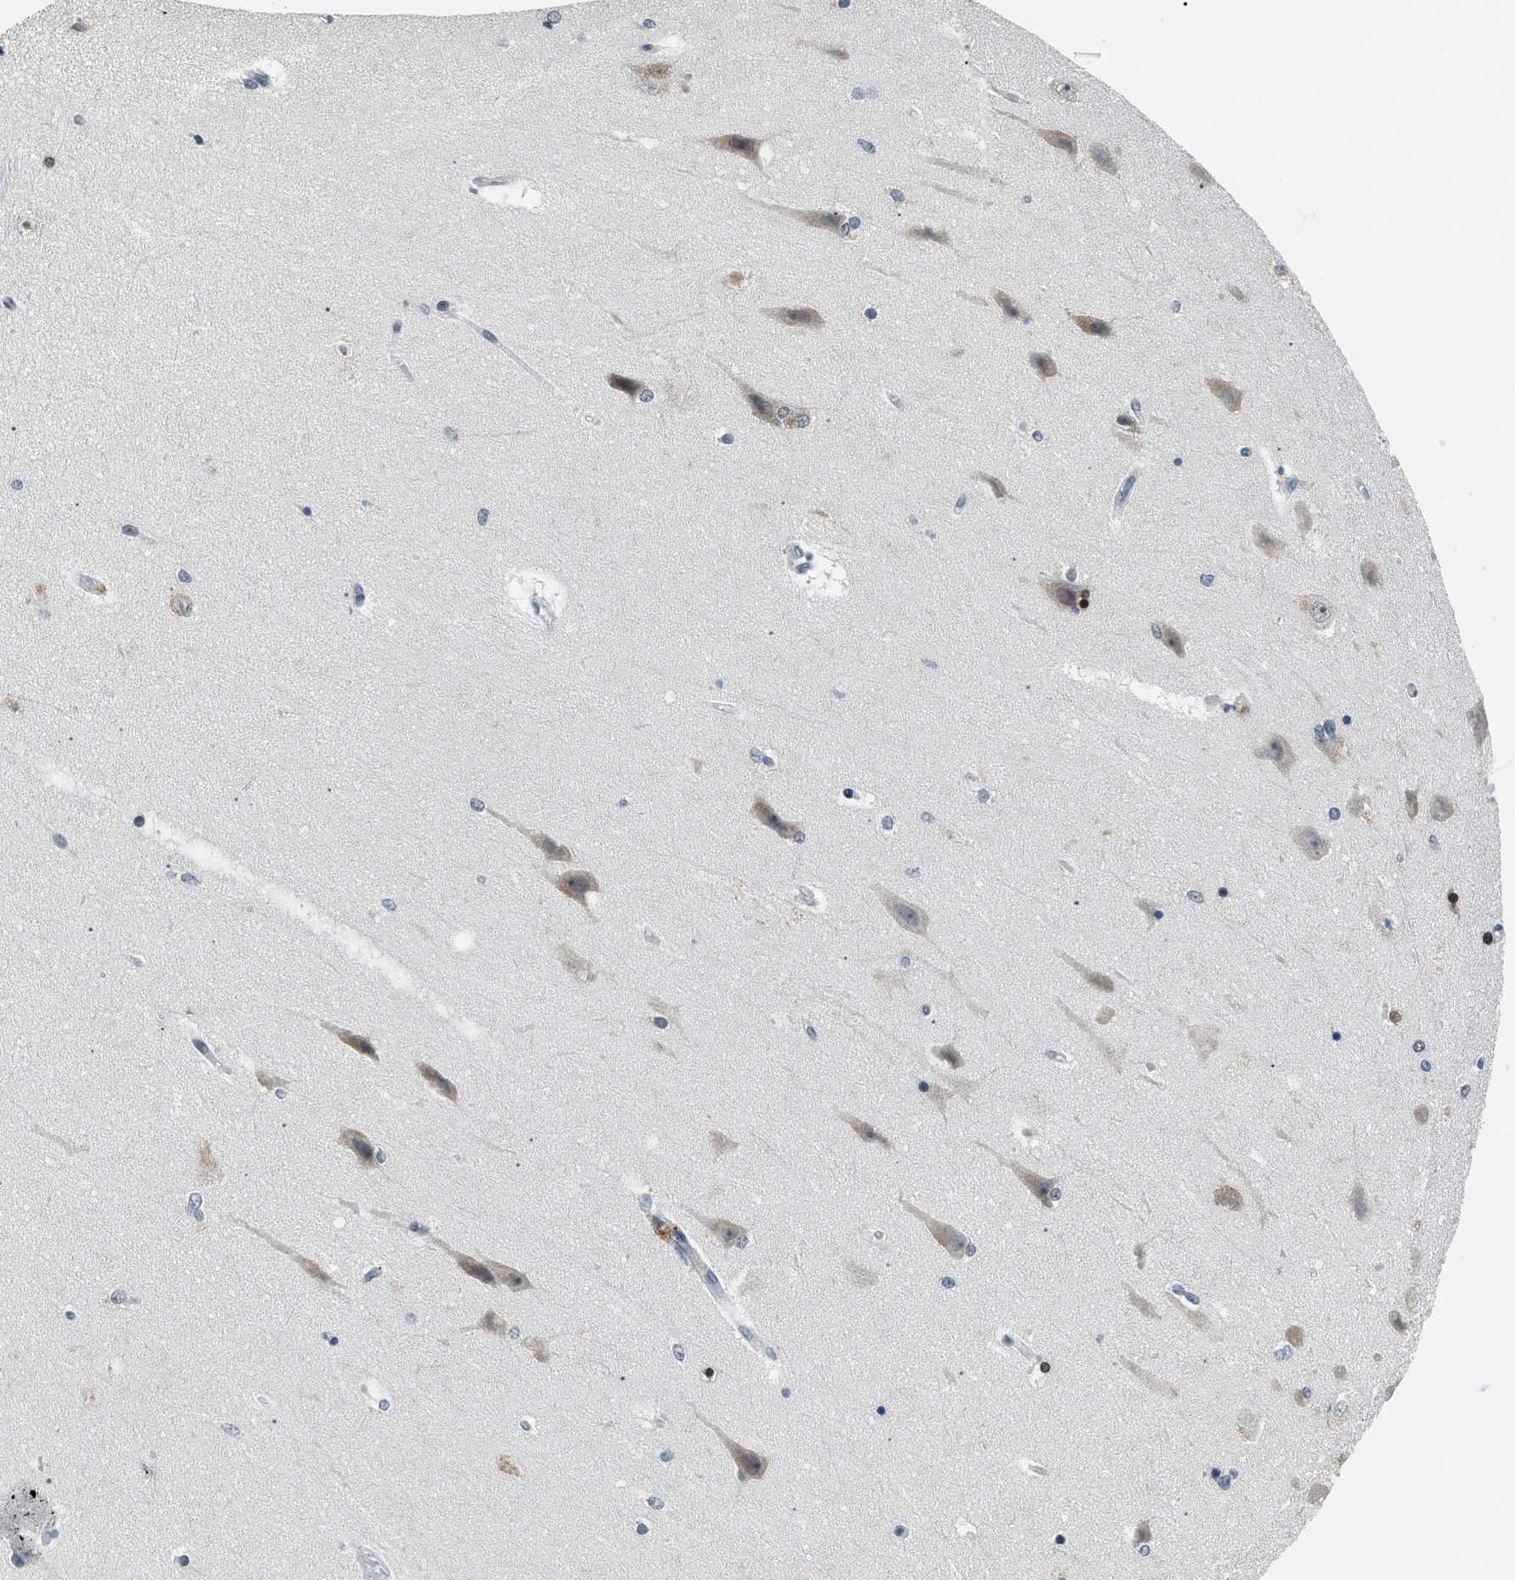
{"staining": {"intensity": "strong", "quantity": "25%-75%", "location": "nuclear"}, "tissue": "hippocampus", "cell_type": "Glial cells", "image_type": "normal", "snomed": [{"axis": "morphology", "description": "Normal tissue, NOS"}, {"axis": "topography", "description": "Hippocampus"}], "caption": "The immunohistochemical stain highlights strong nuclear positivity in glial cells of unremarkable hippocampus. (IHC, brightfield microscopy, high magnification).", "gene": "MZF1", "patient": {"sex": "female", "age": 54}}